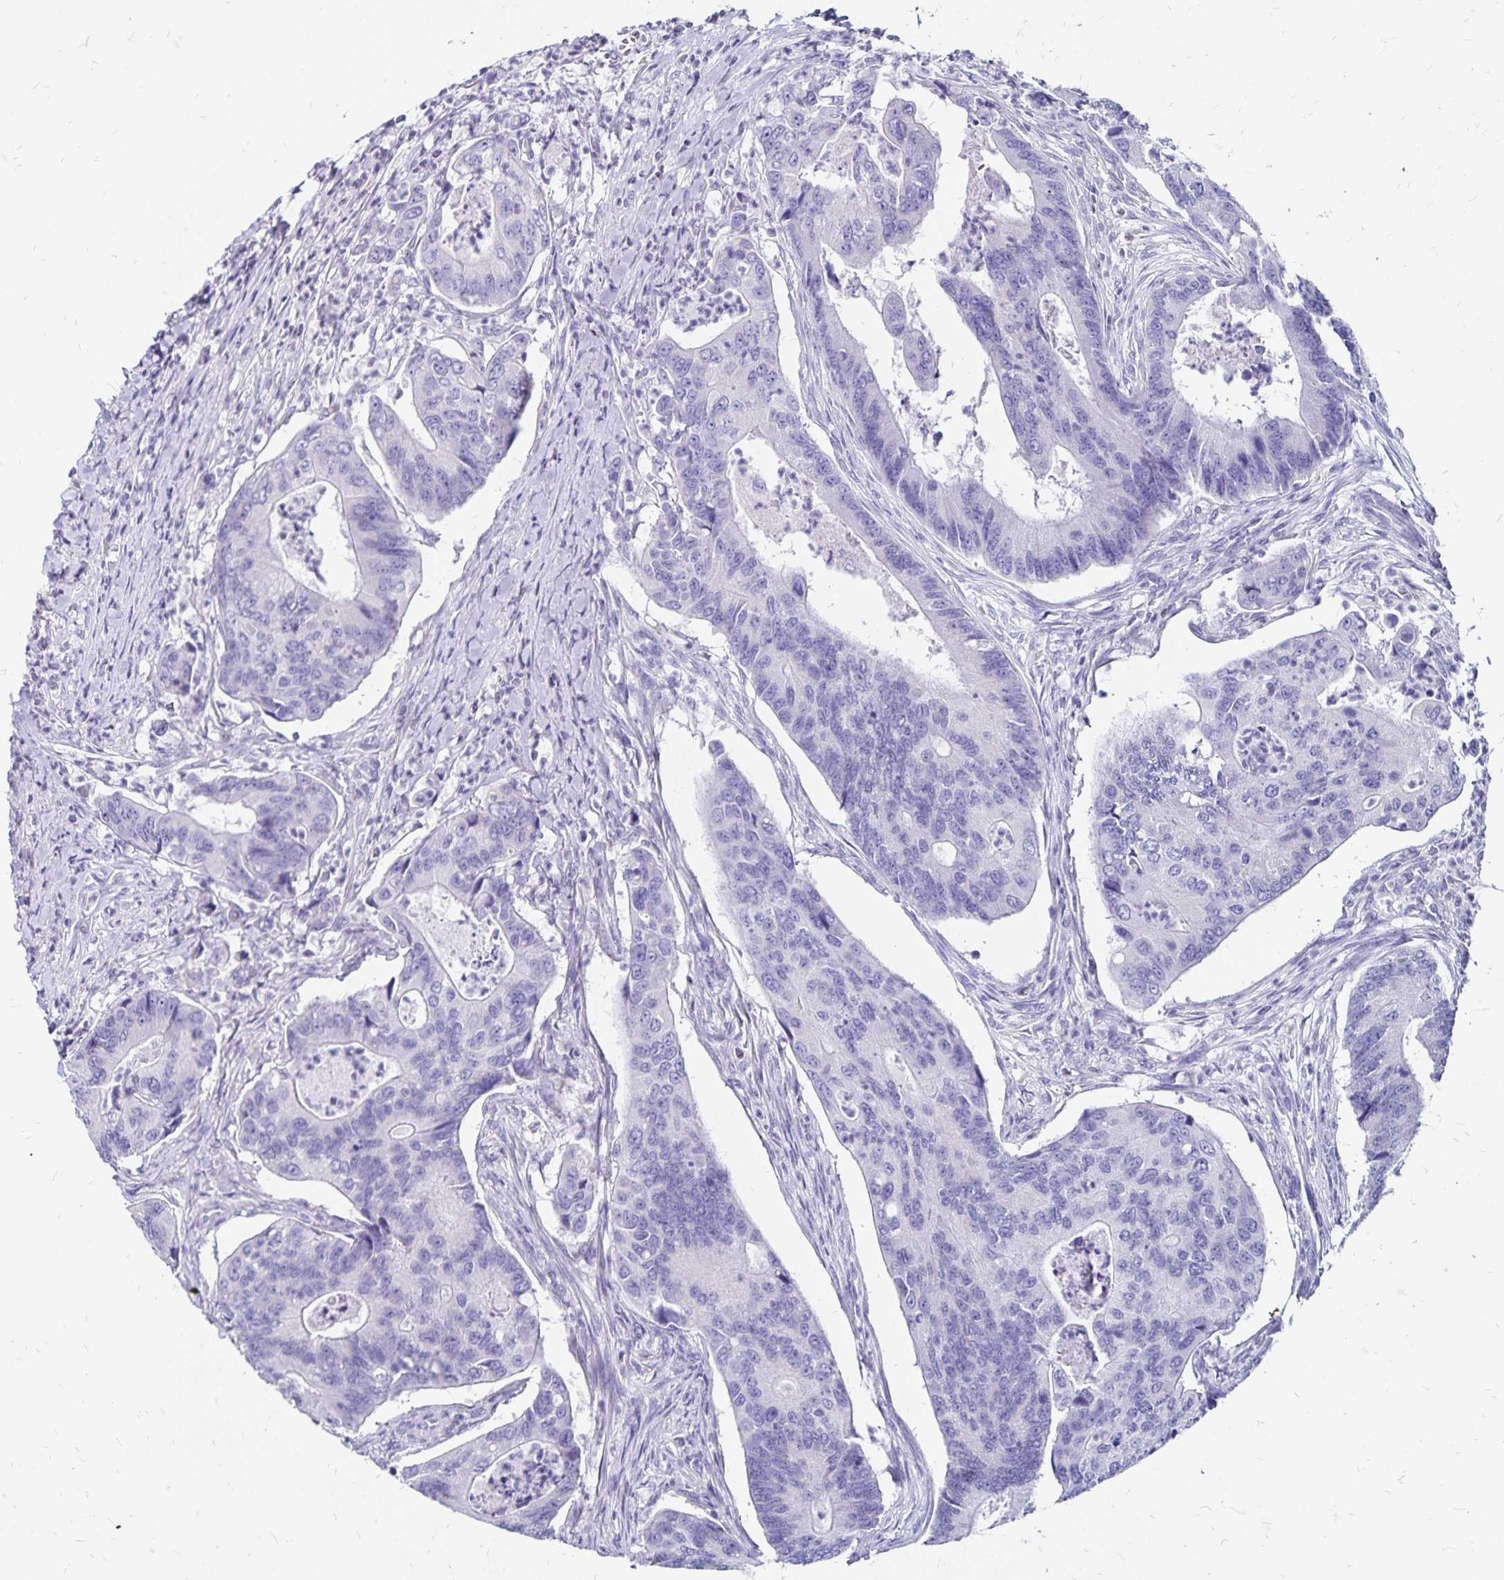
{"staining": {"intensity": "negative", "quantity": "none", "location": "none"}, "tissue": "colorectal cancer", "cell_type": "Tumor cells", "image_type": "cancer", "snomed": [{"axis": "morphology", "description": "Adenocarcinoma, NOS"}, {"axis": "topography", "description": "Colon"}], "caption": "A micrograph of human adenocarcinoma (colorectal) is negative for staining in tumor cells.", "gene": "IKZF1", "patient": {"sex": "female", "age": 67}}